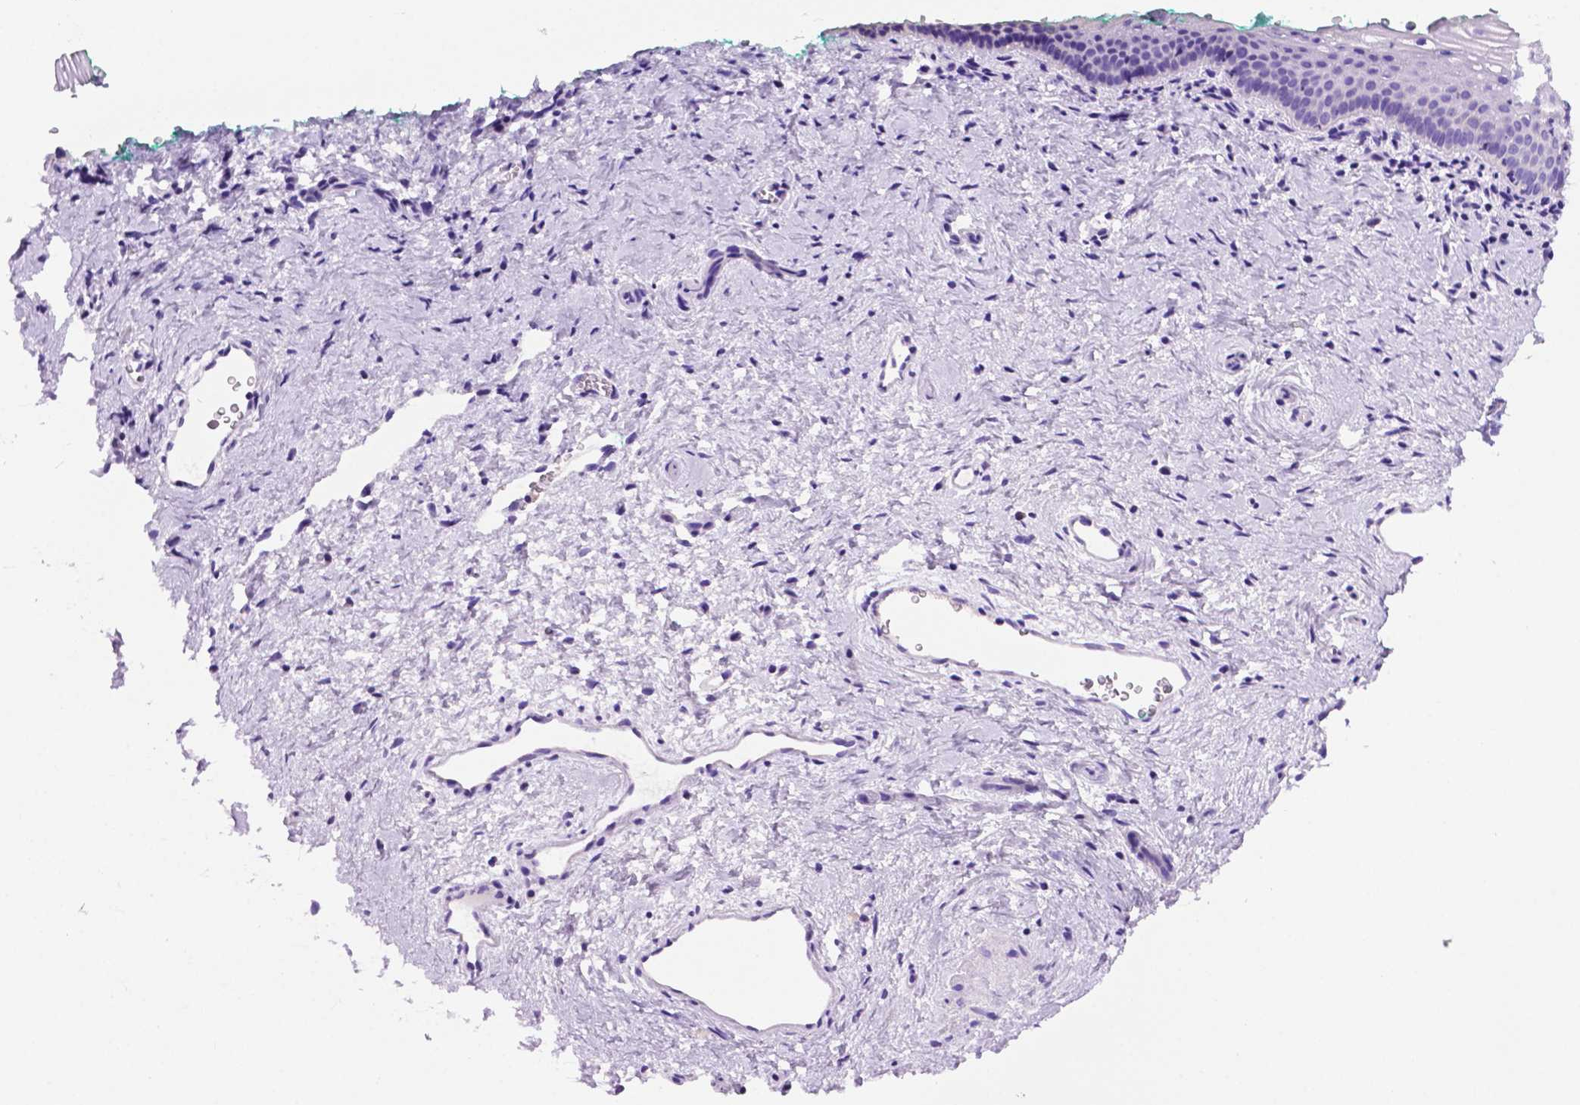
{"staining": {"intensity": "negative", "quantity": "none", "location": "none"}, "tissue": "vagina", "cell_type": "Squamous epithelial cells", "image_type": "normal", "snomed": [{"axis": "morphology", "description": "Normal tissue, NOS"}, {"axis": "topography", "description": "Vagina"}], "caption": "DAB (3,3'-diaminobenzidine) immunohistochemical staining of unremarkable vagina demonstrates no significant staining in squamous epithelial cells.", "gene": "PHYHIP", "patient": {"sex": "female", "age": 44}}